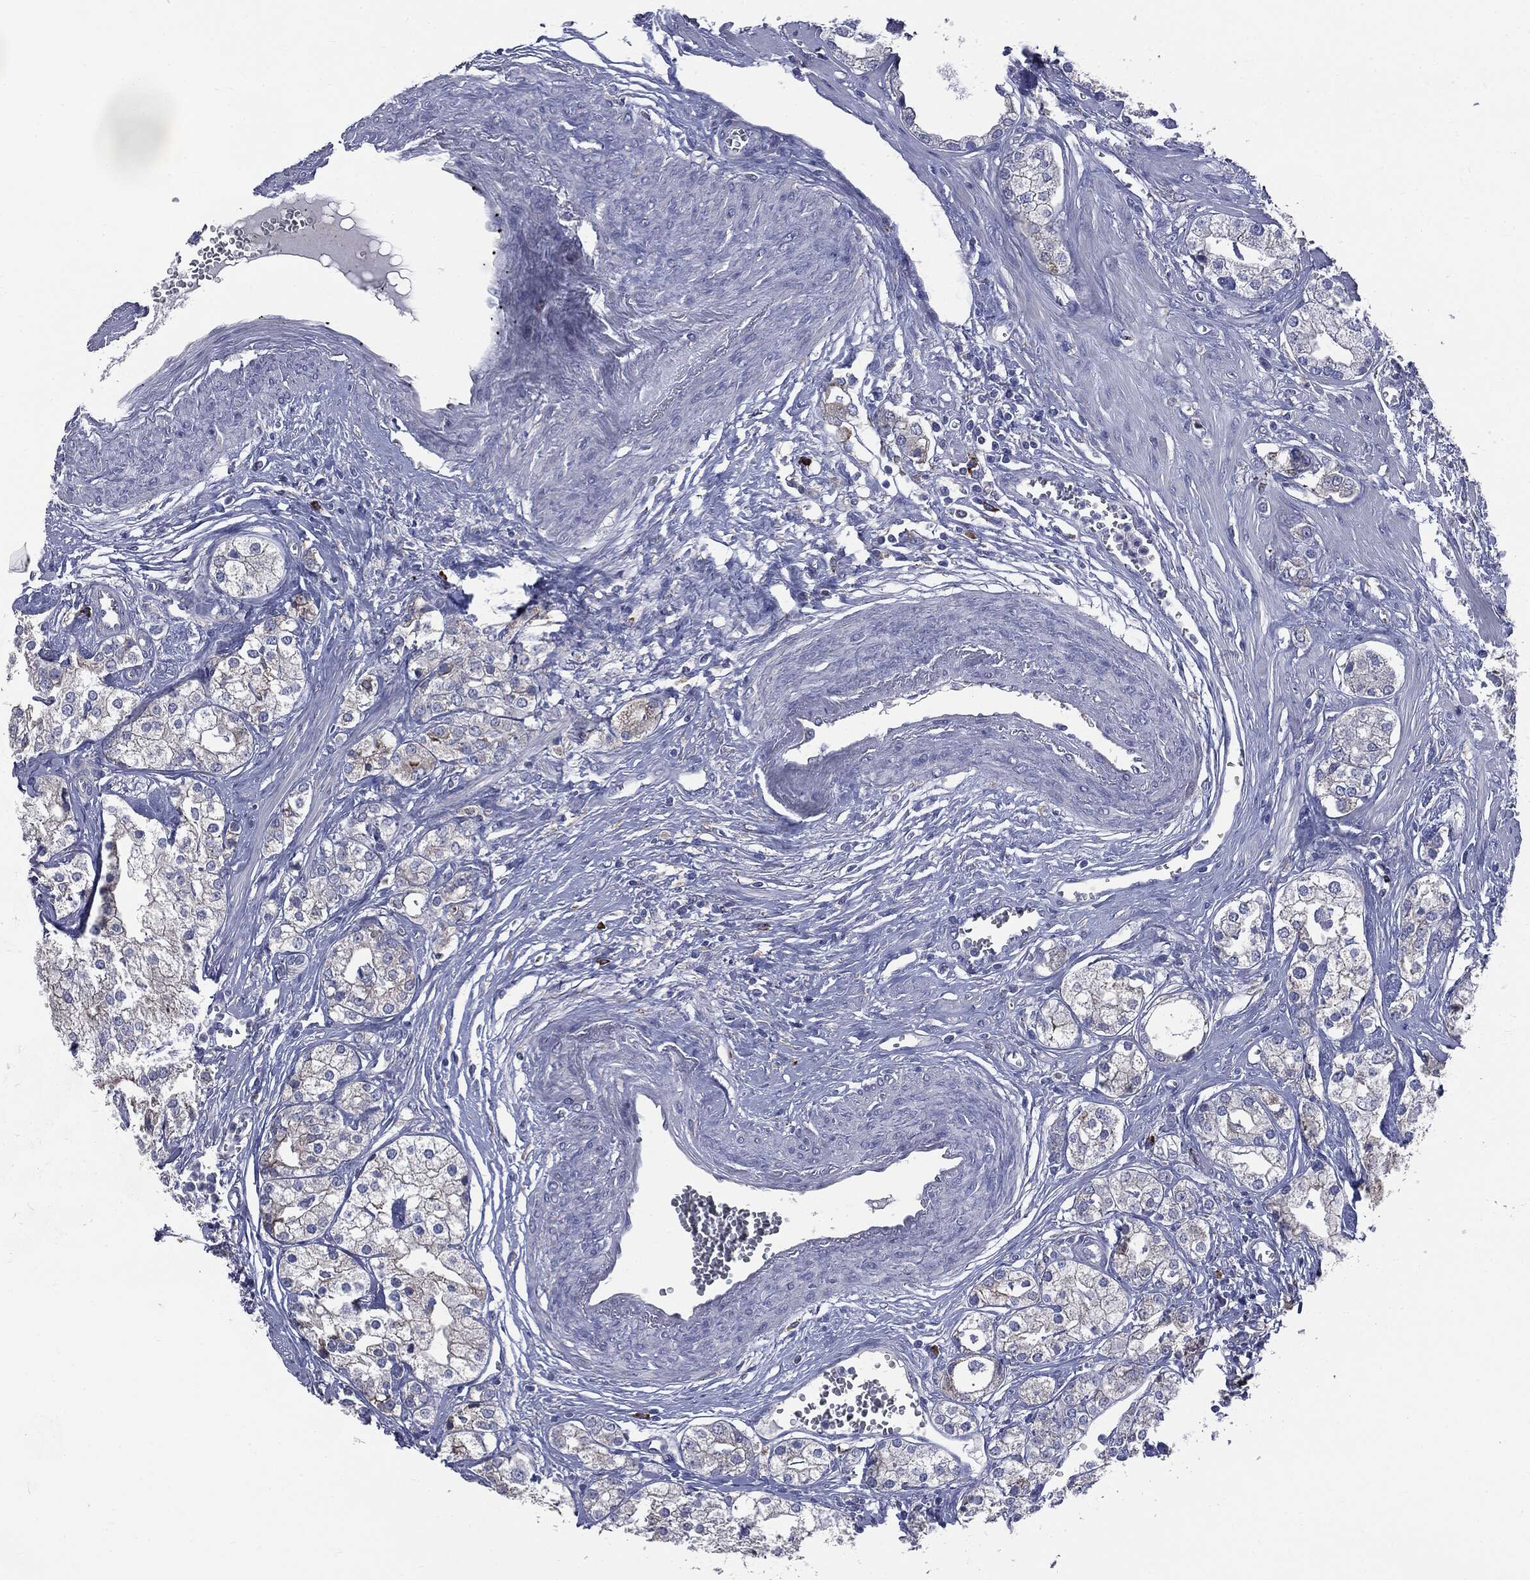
{"staining": {"intensity": "negative", "quantity": "none", "location": "none"}, "tissue": "prostate cancer", "cell_type": "Tumor cells", "image_type": "cancer", "snomed": [{"axis": "morphology", "description": "Adenocarcinoma, NOS"}, {"axis": "topography", "description": "Prostate and seminal vesicle, NOS"}, {"axis": "topography", "description": "Prostate"}], "caption": "High magnification brightfield microscopy of prostate cancer stained with DAB (brown) and counterstained with hematoxylin (blue): tumor cells show no significant staining.", "gene": "PTGS2", "patient": {"sex": "male", "age": 62}}